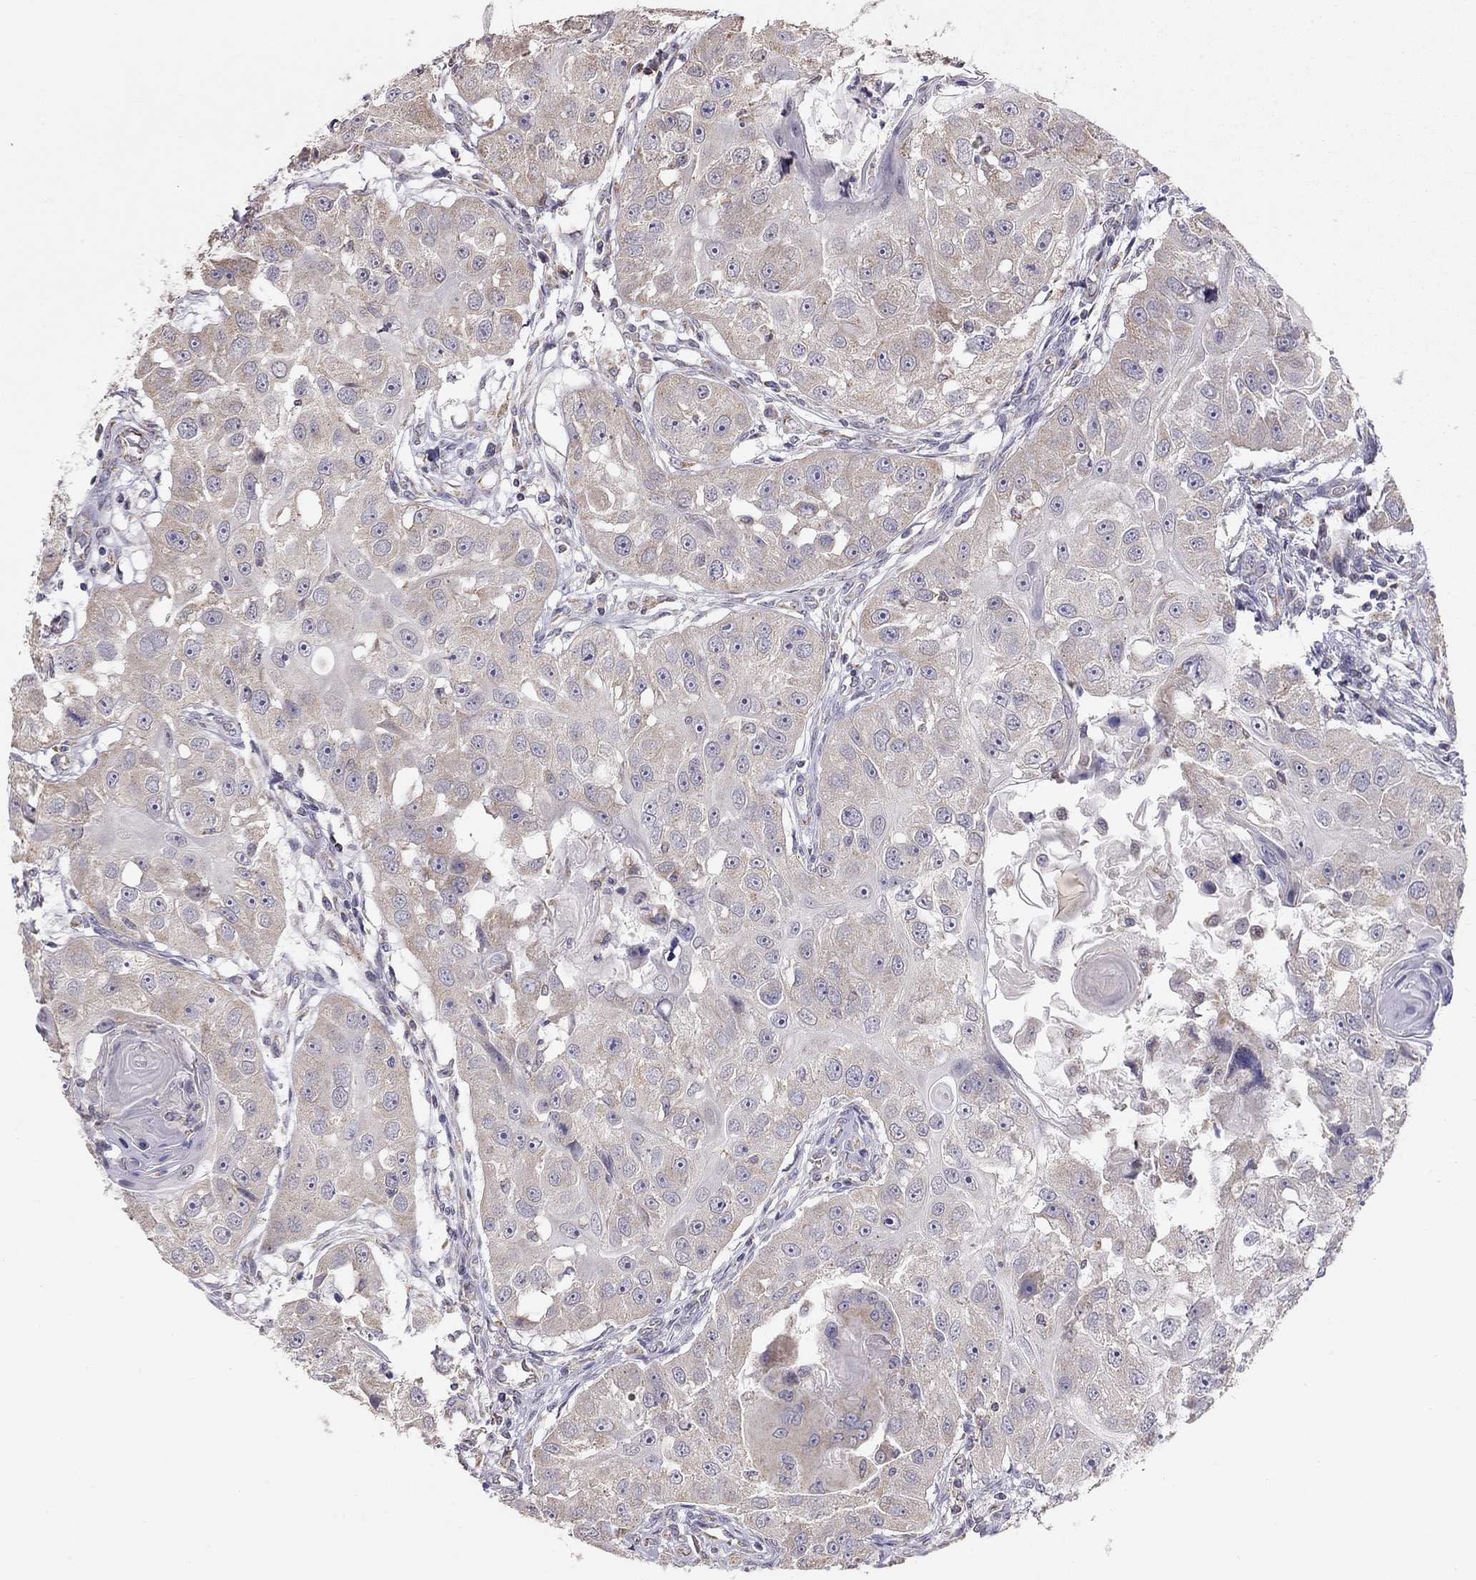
{"staining": {"intensity": "weak", "quantity": "<25%", "location": "cytoplasmic/membranous"}, "tissue": "head and neck cancer", "cell_type": "Tumor cells", "image_type": "cancer", "snomed": [{"axis": "morphology", "description": "Squamous cell carcinoma, NOS"}, {"axis": "topography", "description": "Head-Neck"}], "caption": "Histopathology image shows no significant protein expression in tumor cells of head and neck cancer. (Stains: DAB (3,3'-diaminobenzidine) immunohistochemistry (IHC) with hematoxylin counter stain, Microscopy: brightfield microscopy at high magnification).", "gene": "LRIT3", "patient": {"sex": "male", "age": 51}}